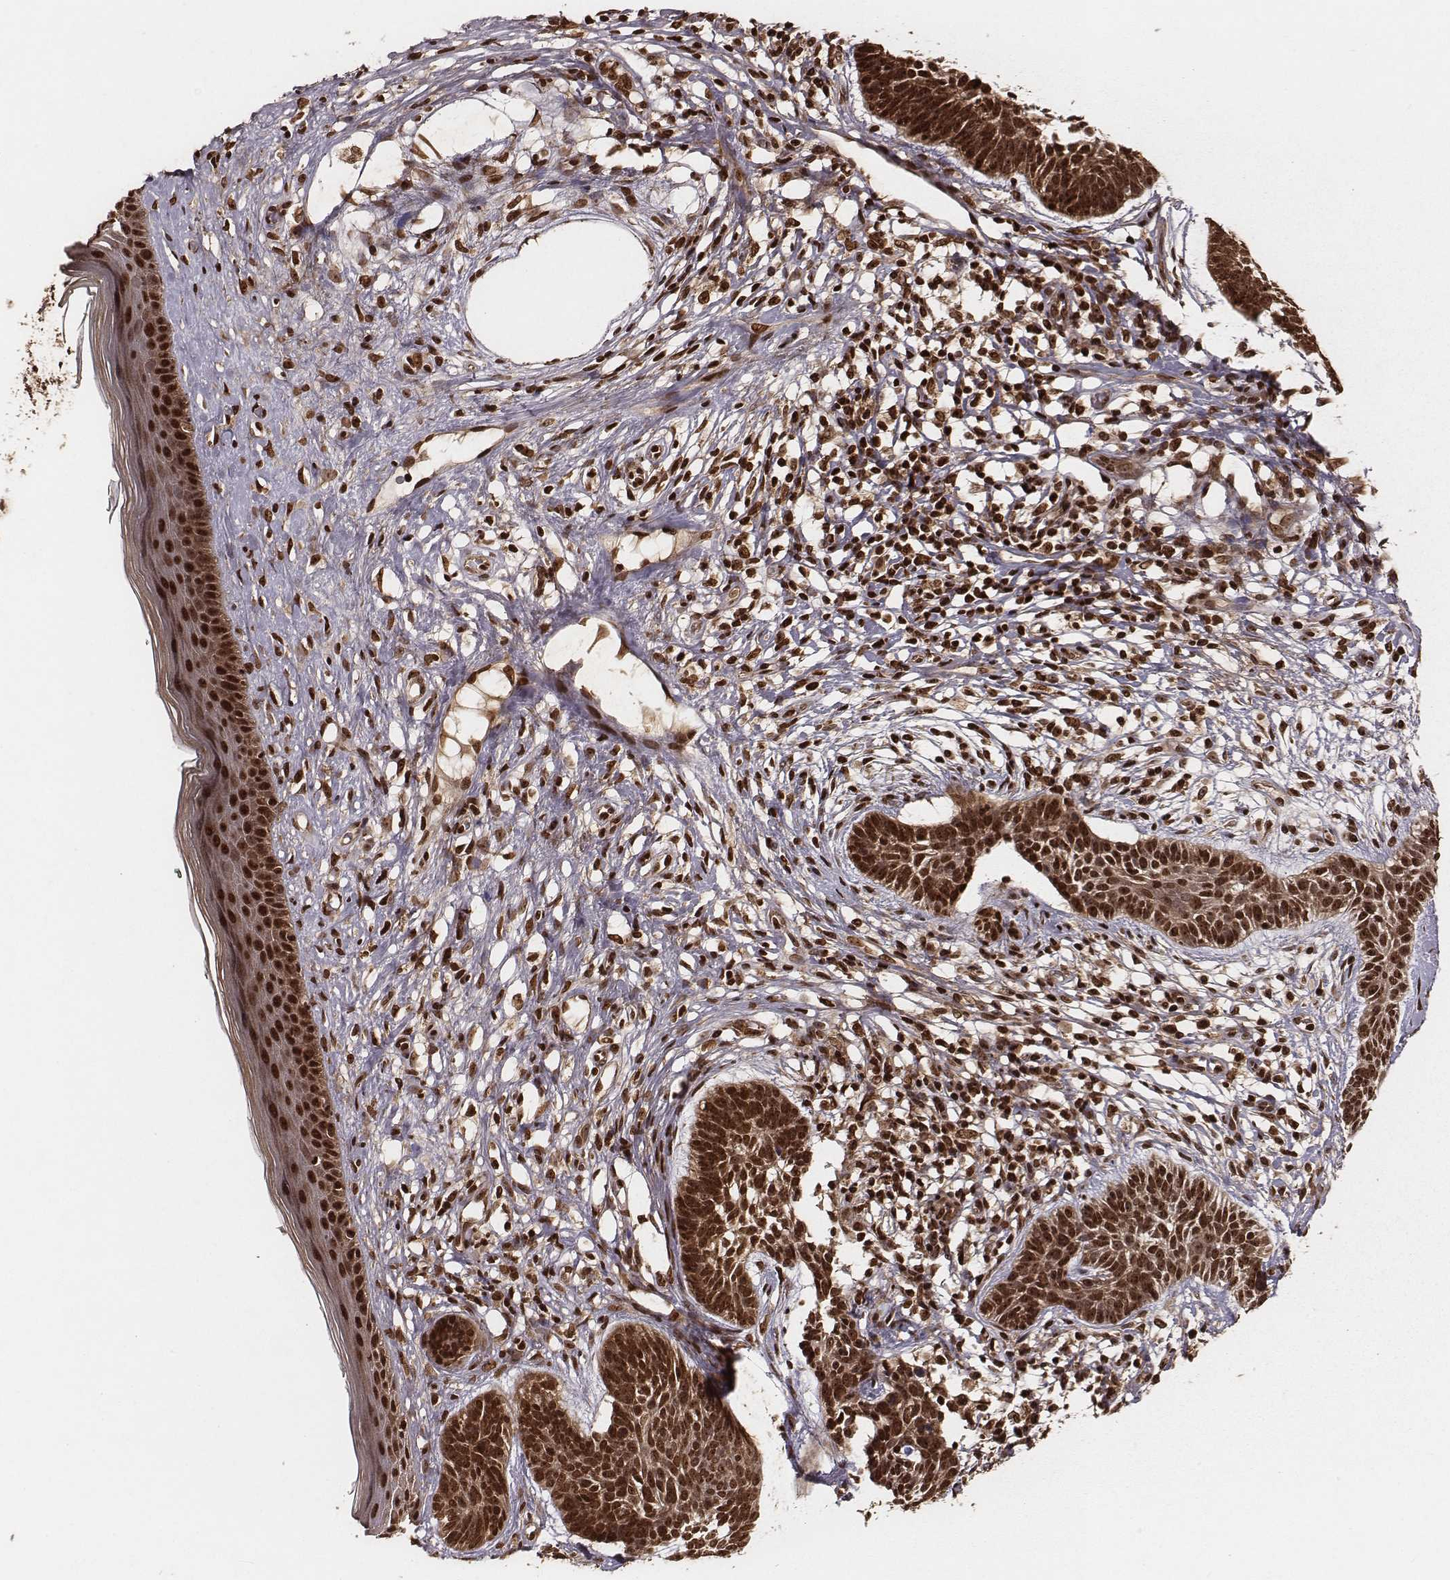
{"staining": {"intensity": "strong", "quantity": ">75%", "location": "cytoplasmic/membranous,nuclear"}, "tissue": "skin cancer", "cell_type": "Tumor cells", "image_type": "cancer", "snomed": [{"axis": "morphology", "description": "Basal cell carcinoma"}, {"axis": "topography", "description": "Skin"}], "caption": "This is an image of immunohistochemistry staining of skin cancer, which shows strong staining in the cytoplasmic/membranous and nuclear of tumor cells.", "gene": "NFX1", "patient": {"sex": "male", "age": 85}}